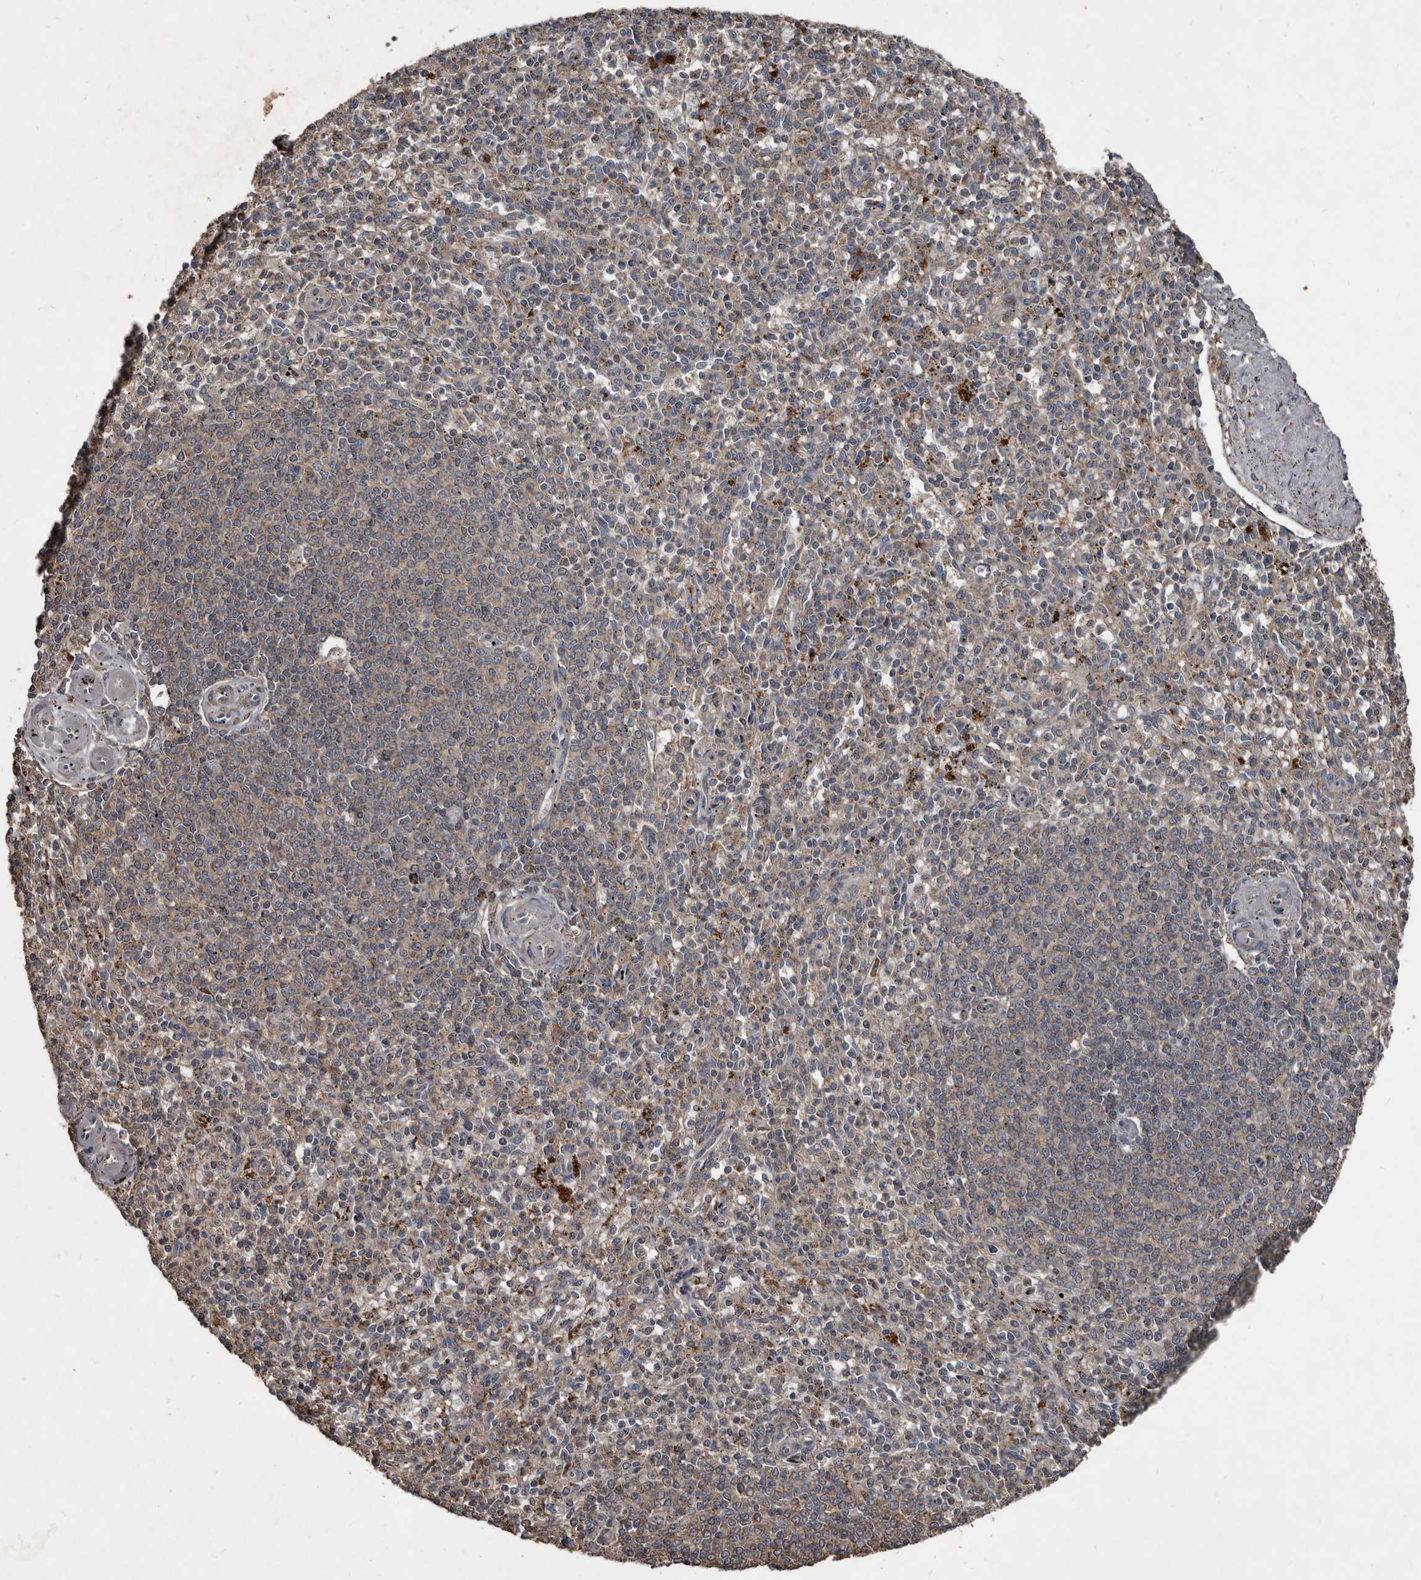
{"staining": {"intensity": "negative", "quantity": "none", "location": "none"}, "tissue": "spleen", "cell_type": "Cells in red pulp", "image_type": "normal", "snomed": [{"axis": "morphology", "description": "Normal tissue, NOS"}, {"axis": "topography", "description": "Spleen"}], "caption": "Photomicrograph shows no protein positivity in cells in red pulp of normal spleen.", "gene": "GREB1", "patient": {"sex": "male", "age": 72}}